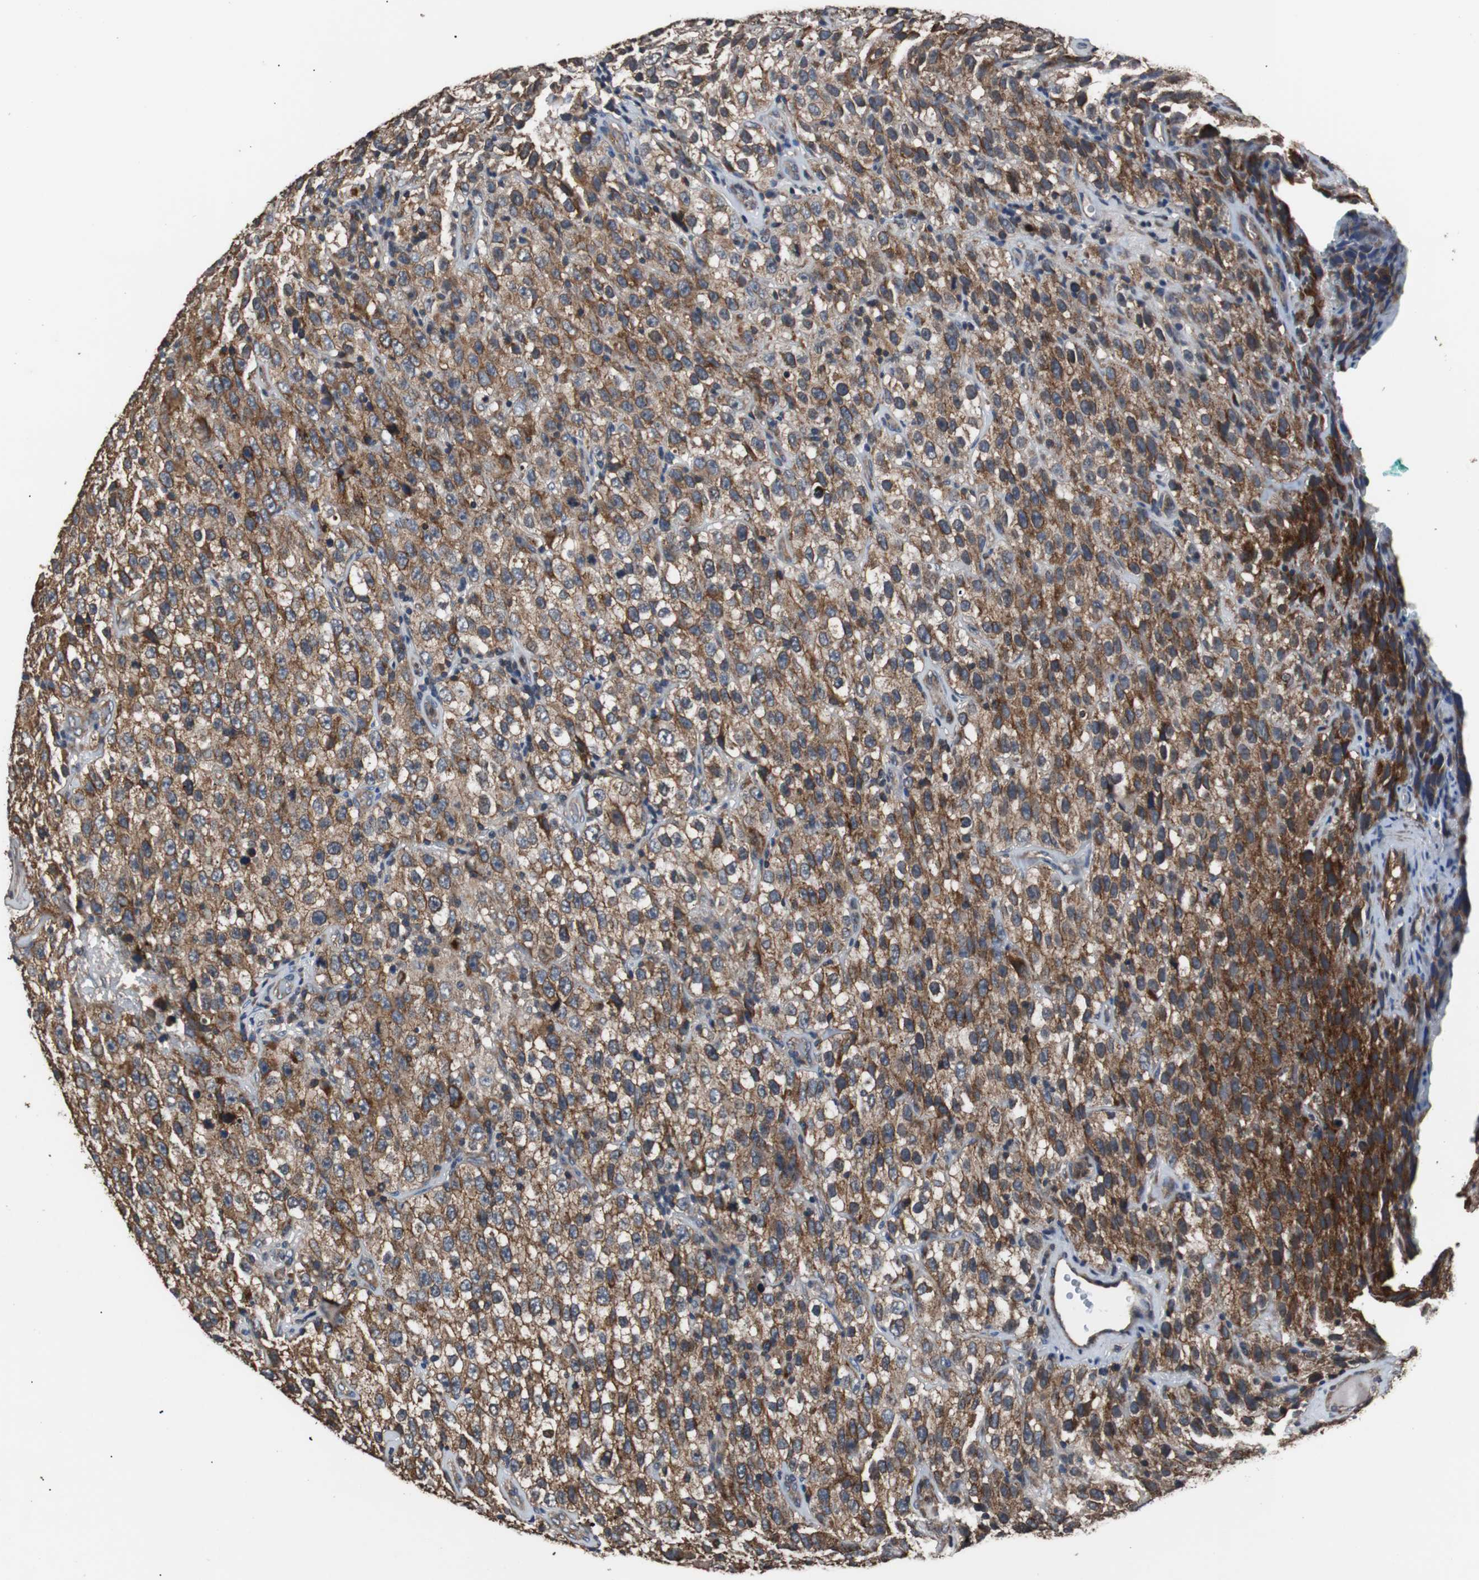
{"staining": {"intensity": "strong", "quantity": ">75%", "location": "cytoplasmic/membranous"}, "tissue": "testis cancer", "cell_type": "Tumor cells", "image_type": "cancer", "snomed": [{"axis": "morphology", "description": "Seminoma, NOS"}, {"axis": "topography", "description": "Testis"}], "caption": "Protein analysis of testis cancer tissue displays strong cytoplasmic/membranous expression in about >75% of tumor cells.", "gene": "PITRM1", "patient": {"sex": "male", "age": 52}}